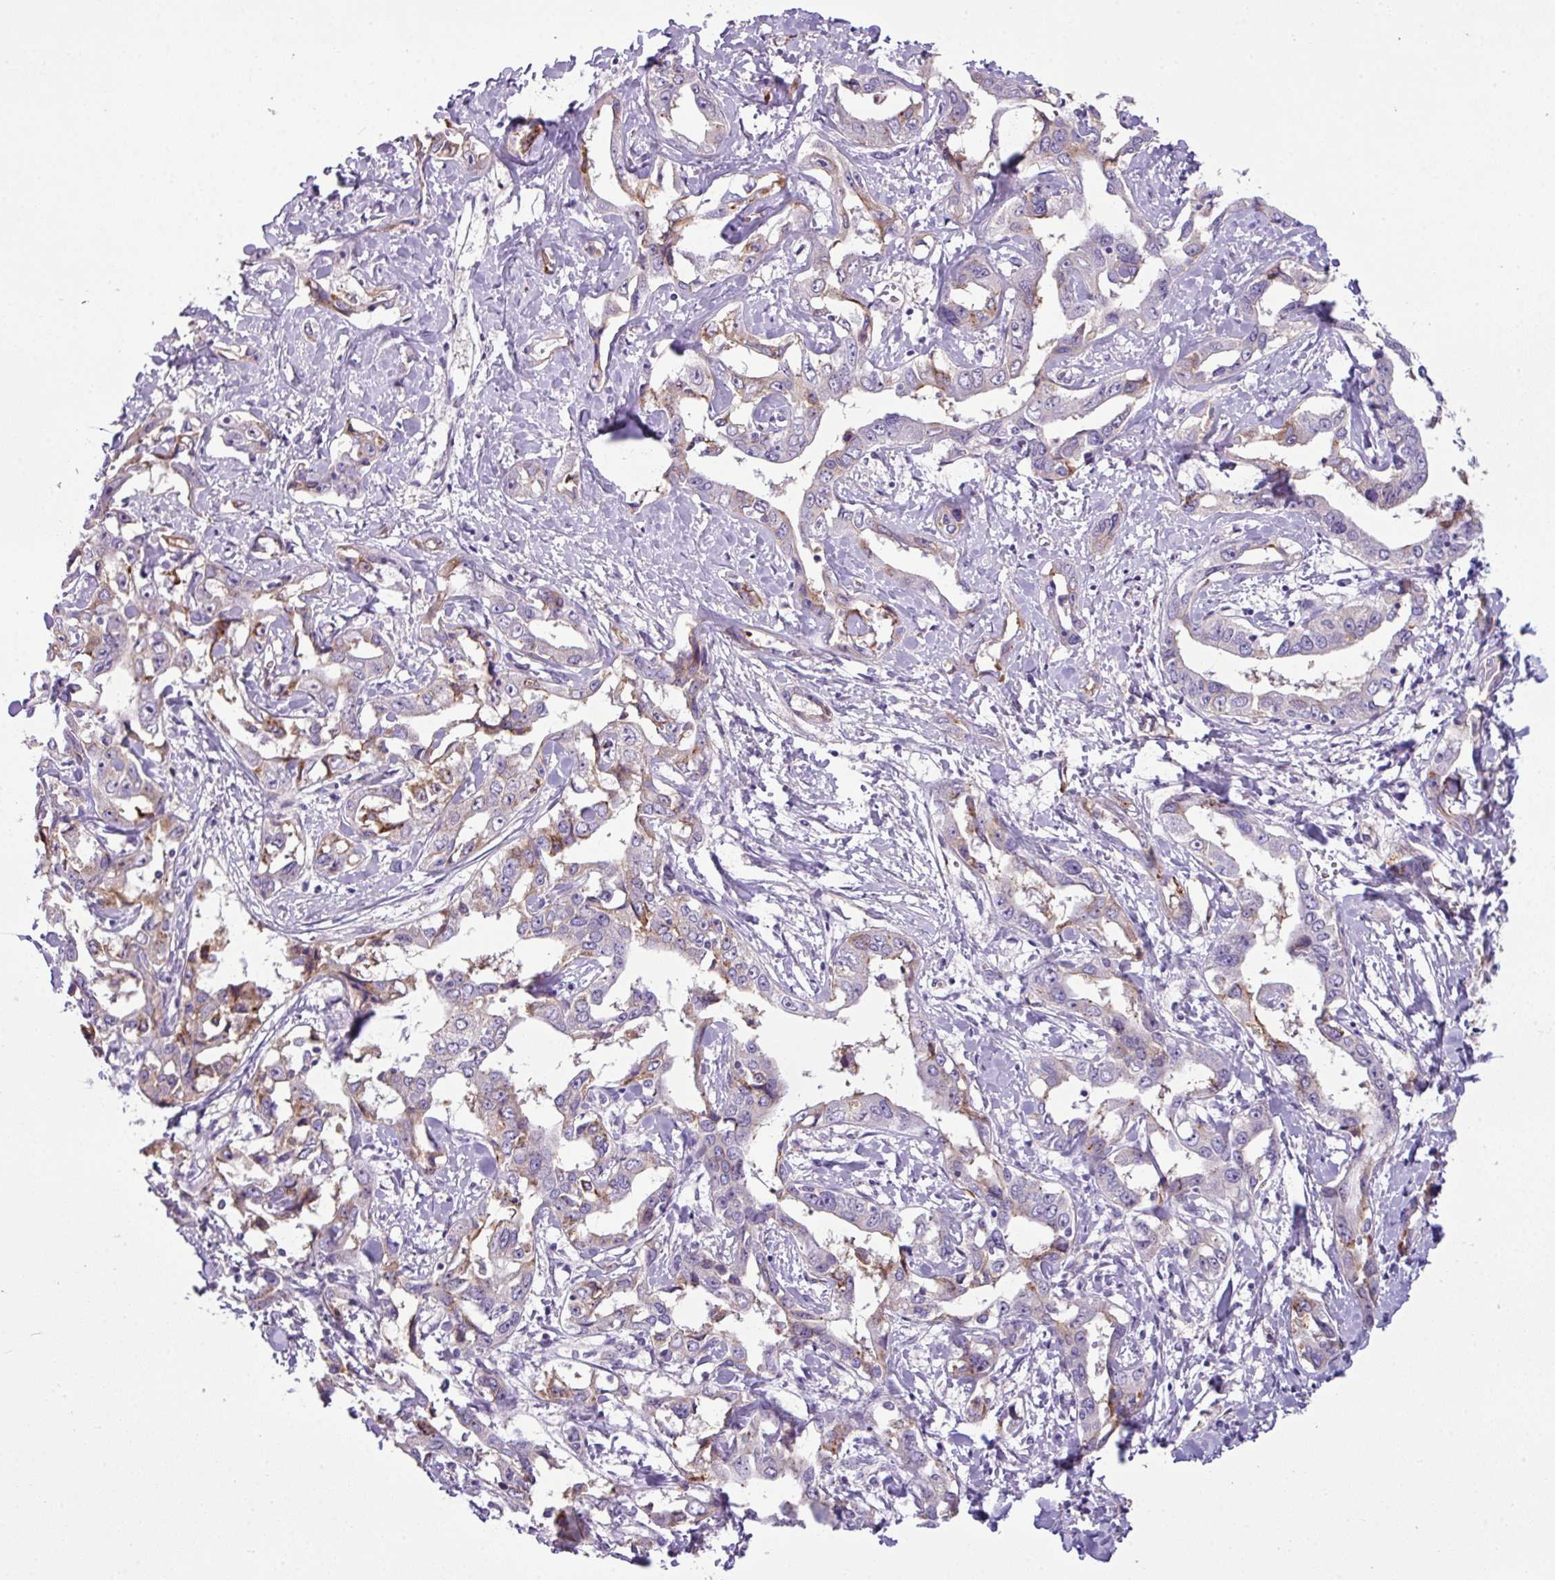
{"staining": {"intensity": "negative", "quantity": "none", "location": "none"}, "tissue": "liver cancer", "cell_type": "Tumor cells", "image_type": "cancer", "snomed": [{"axis": "morphology", "description": "Cholangiocarcinoma"}, {"axis": "topography", "description": "Liver"}], "caption": "Tumor cells are negative for brown protein staining in liver cholangiocarcinoma.", "gene": "TMEM178B", "patient": {"sex": "male", "age": 59}}